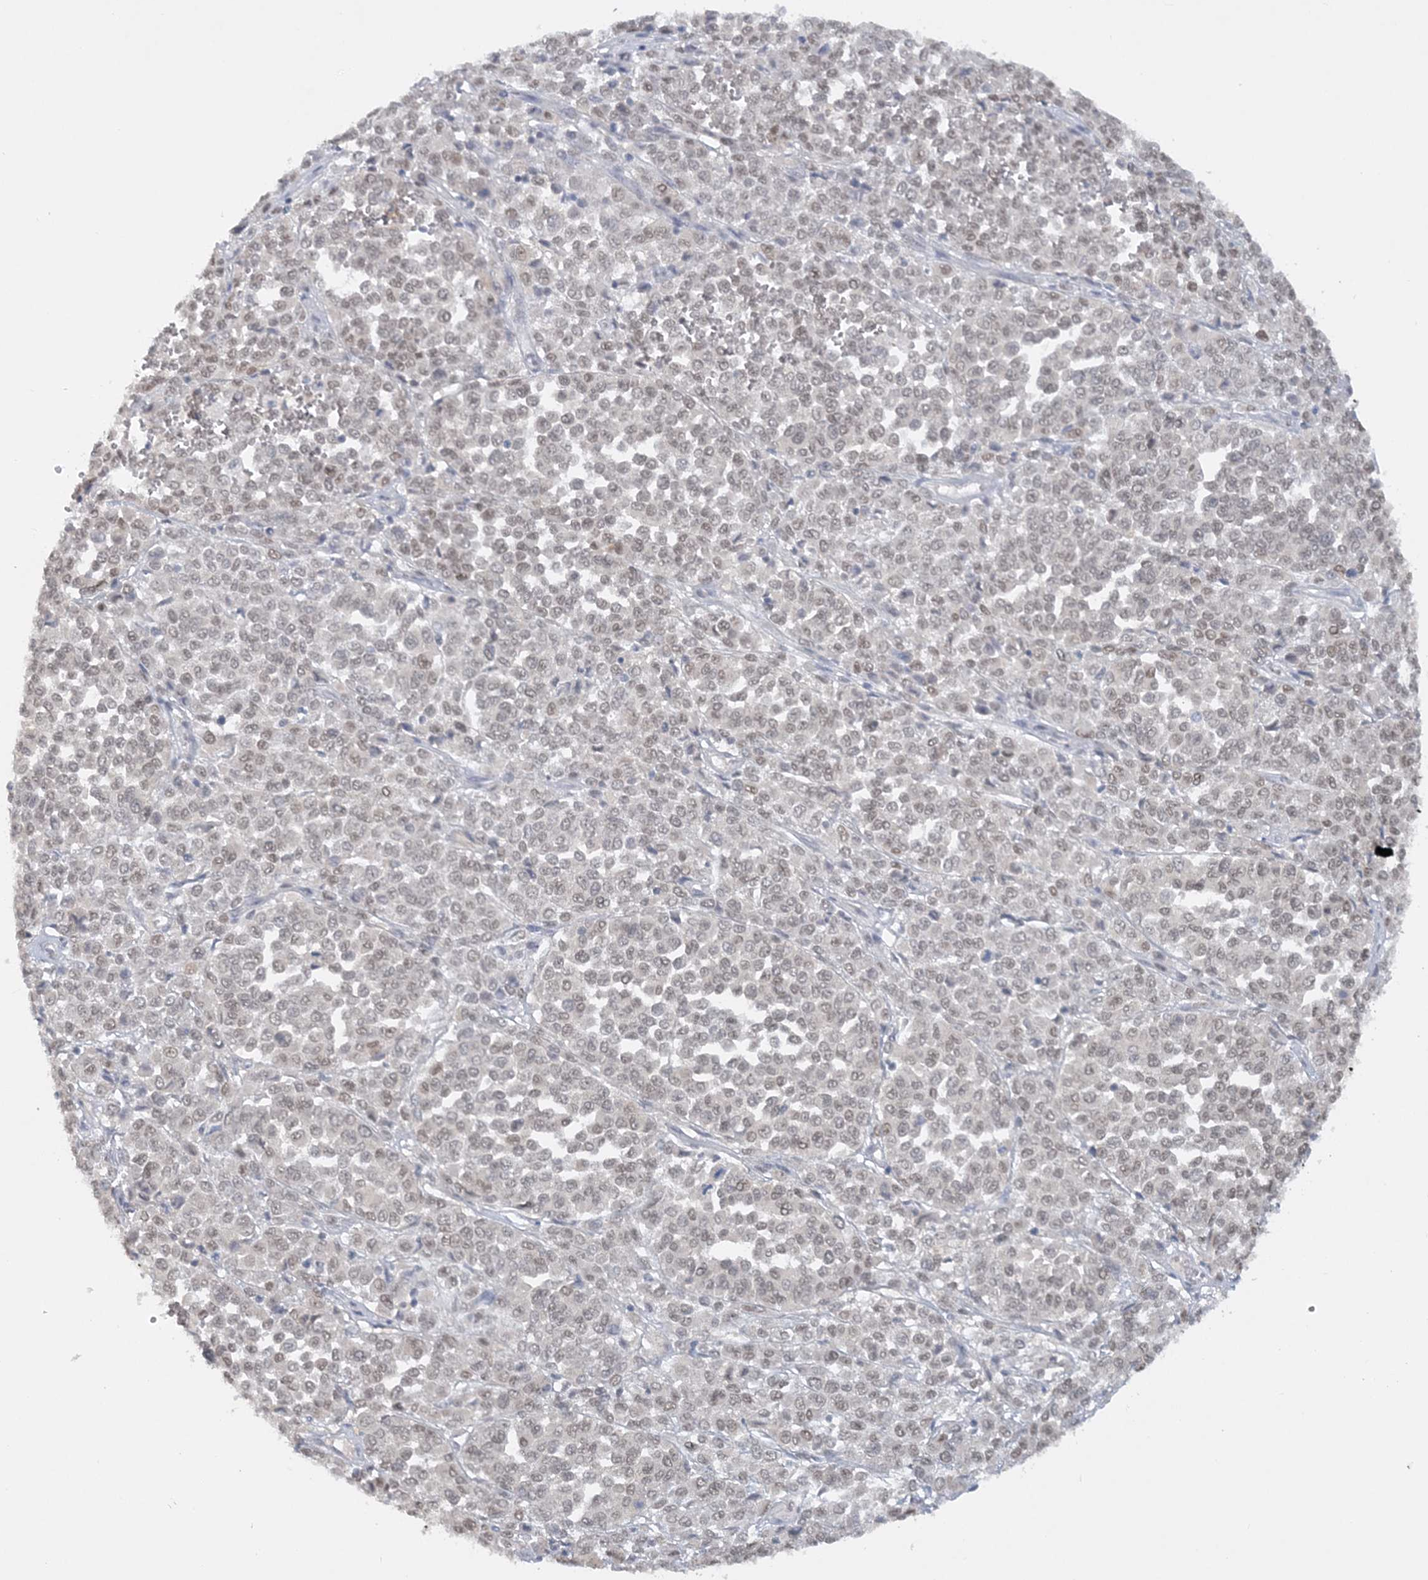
{"staining": {"intensity": "weak", "quantity": ">75%", "location": "nuclear"}, "tissue": "melanoma", "cell_type": "Tumor cells", "image_type": "cancer", "snomed": [{"axis": "morphology", "description": "Malignant melanoma, Metastatic site"}, {"axis": "topography", "description": "Pancreas"}], "caption": "Melanoma stained for a protein displays weak nuclear positivity in tumor cells. Nuclei are stained in blue.", "gene": "KMT2D", "patient": {"sex": "female", "age": 30}}